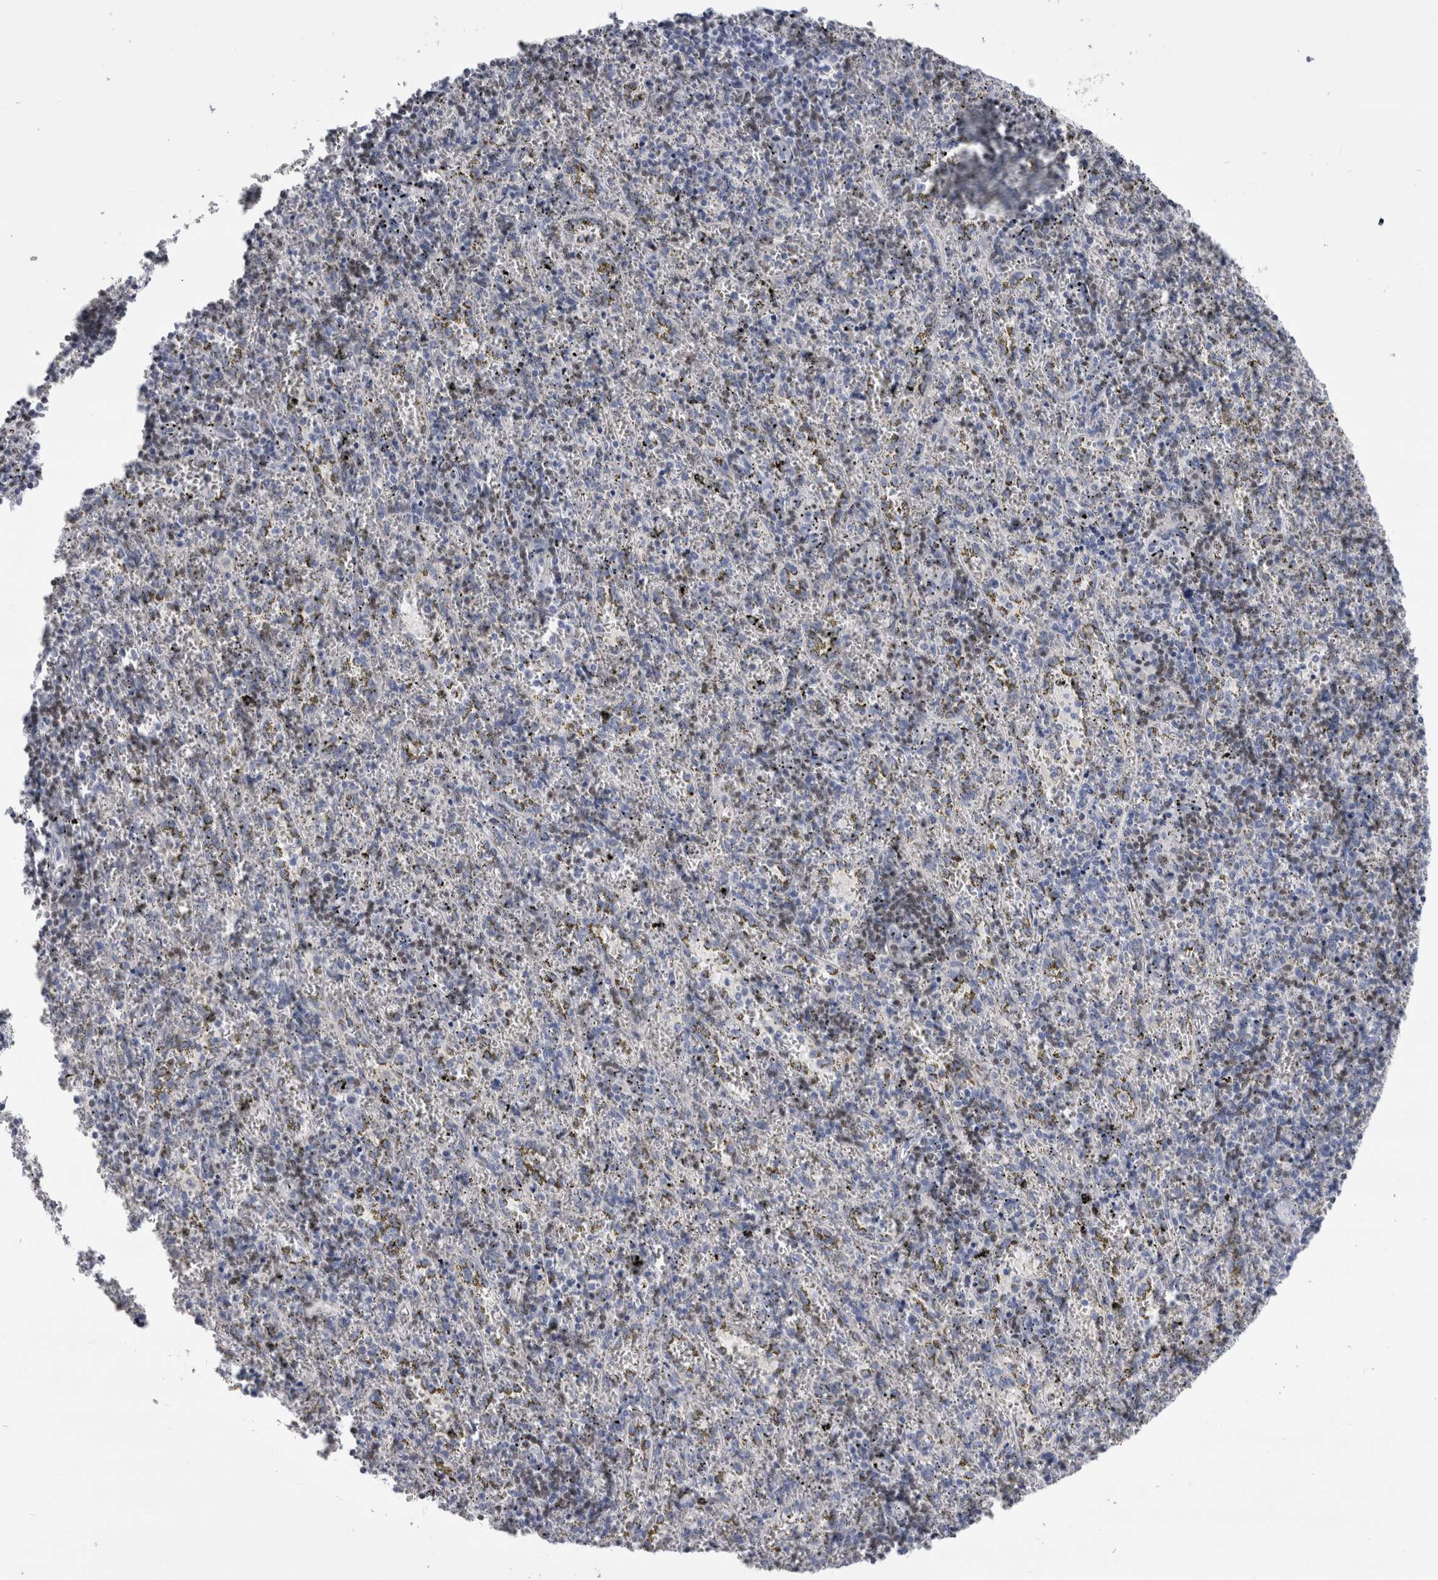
{"staining": {"intensity": "negative", "quantity": "none", "location": "none"}, "tissue": "spleen", "cell_type": "Cells in red pulp", "image_type": "normal", "snomed": [{"axis": "morphology", "description": "Normal tissue, NOS"}, {"axis": "topography", "description": "Spleen"}], "caption": "Photomicrograph shows no protein staining in cells in red pulp of unremarkable spleen.", "gene": "PAX5", "patient": {"sex": "male", "age": 11}}